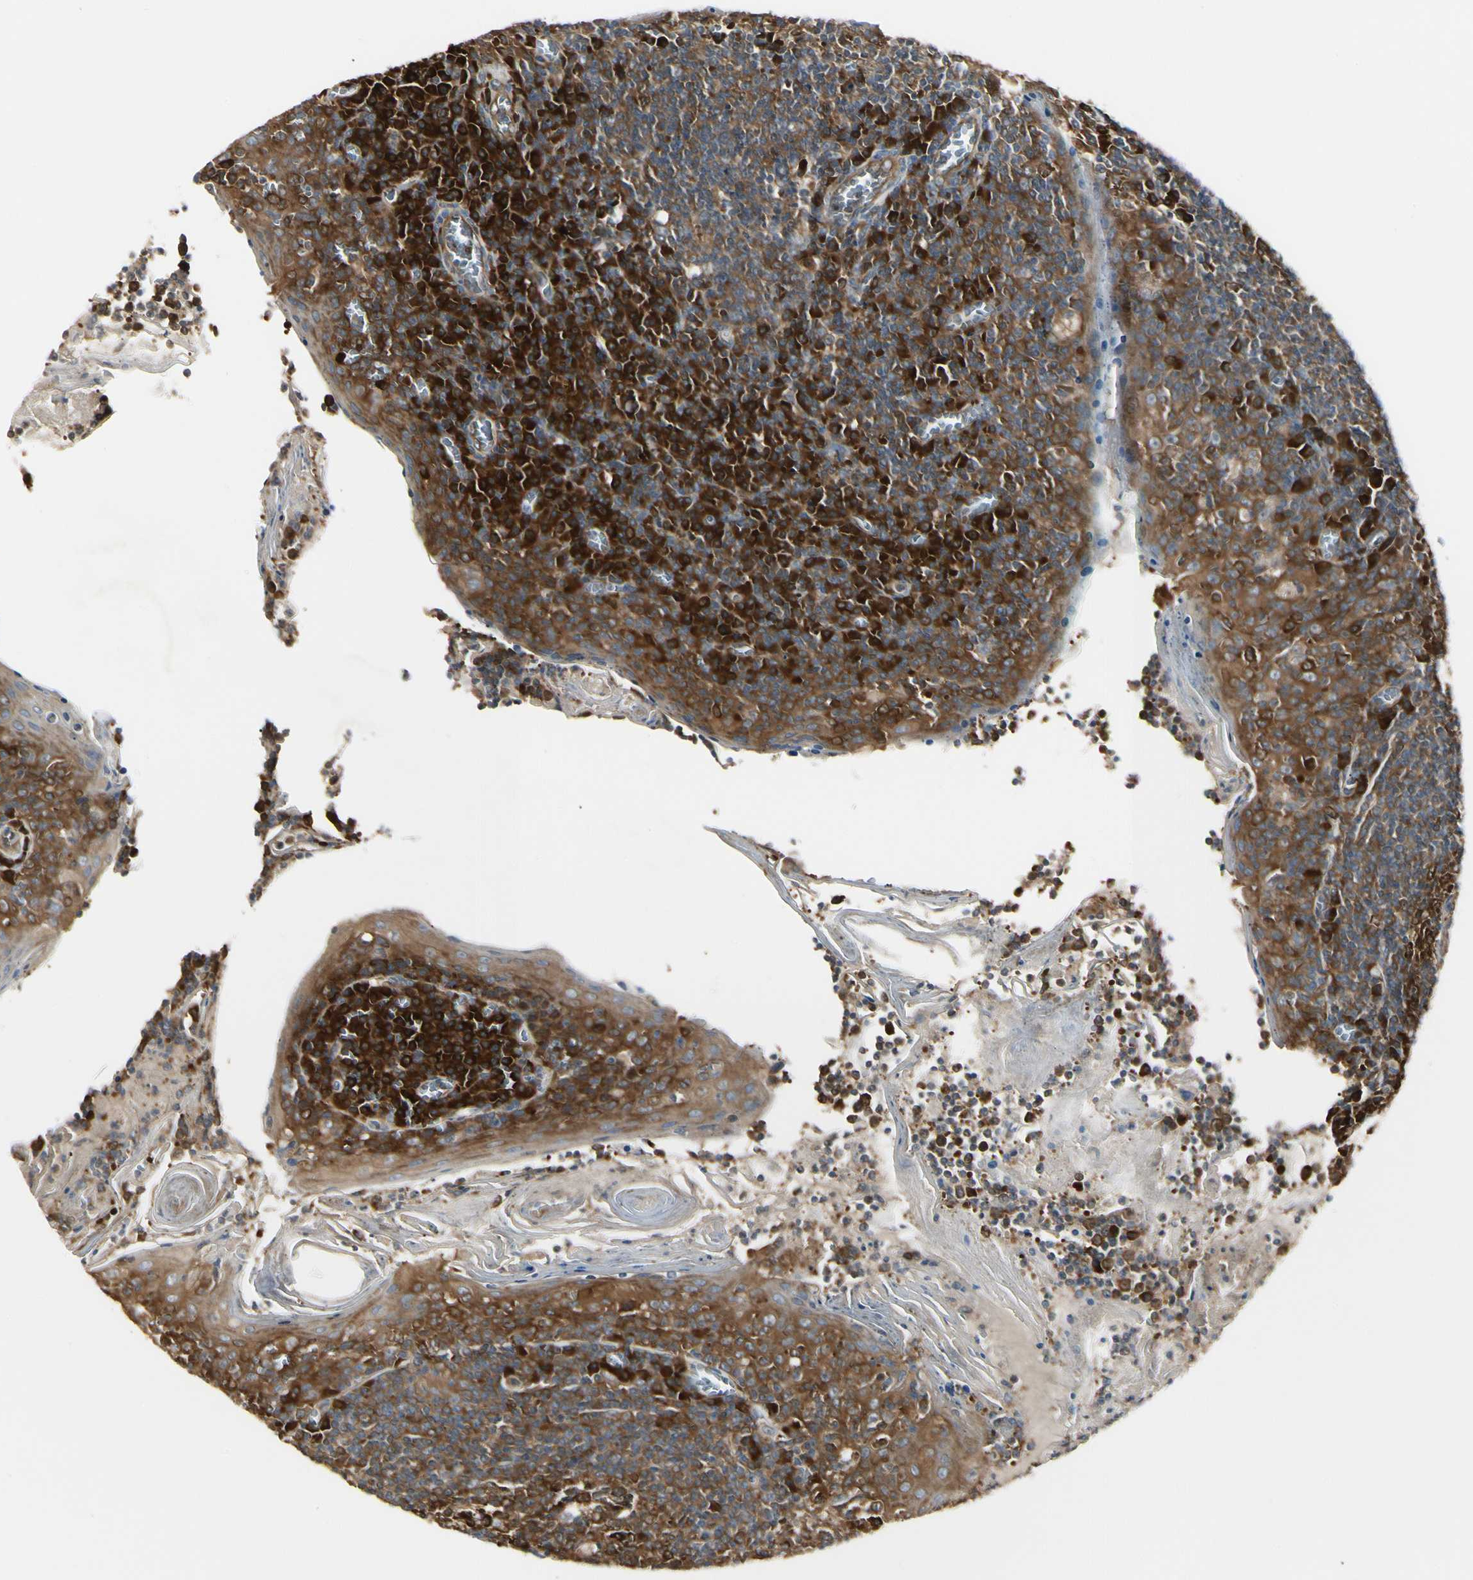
{"staining": {"intensity": "strong", "quantity": ">75%", "location": "cytoplasmic/membranous"}, "tissue": "tonsil", "cell_type": "Germinal center cells", "image_type": "normal", "snomed": [{"axis": "morphology", "description": "Normal tissue, NOS"}, {"axis": "topography", "description": "Tonsil"}], "caption": "Protein staining by immunohistochemistry reveals strong cytoplasmic/membranous staining in about >75% of germinal center cells in normal tonsil.", "gene": "NME1", "patient": {"sex": "male", "age": 31}}